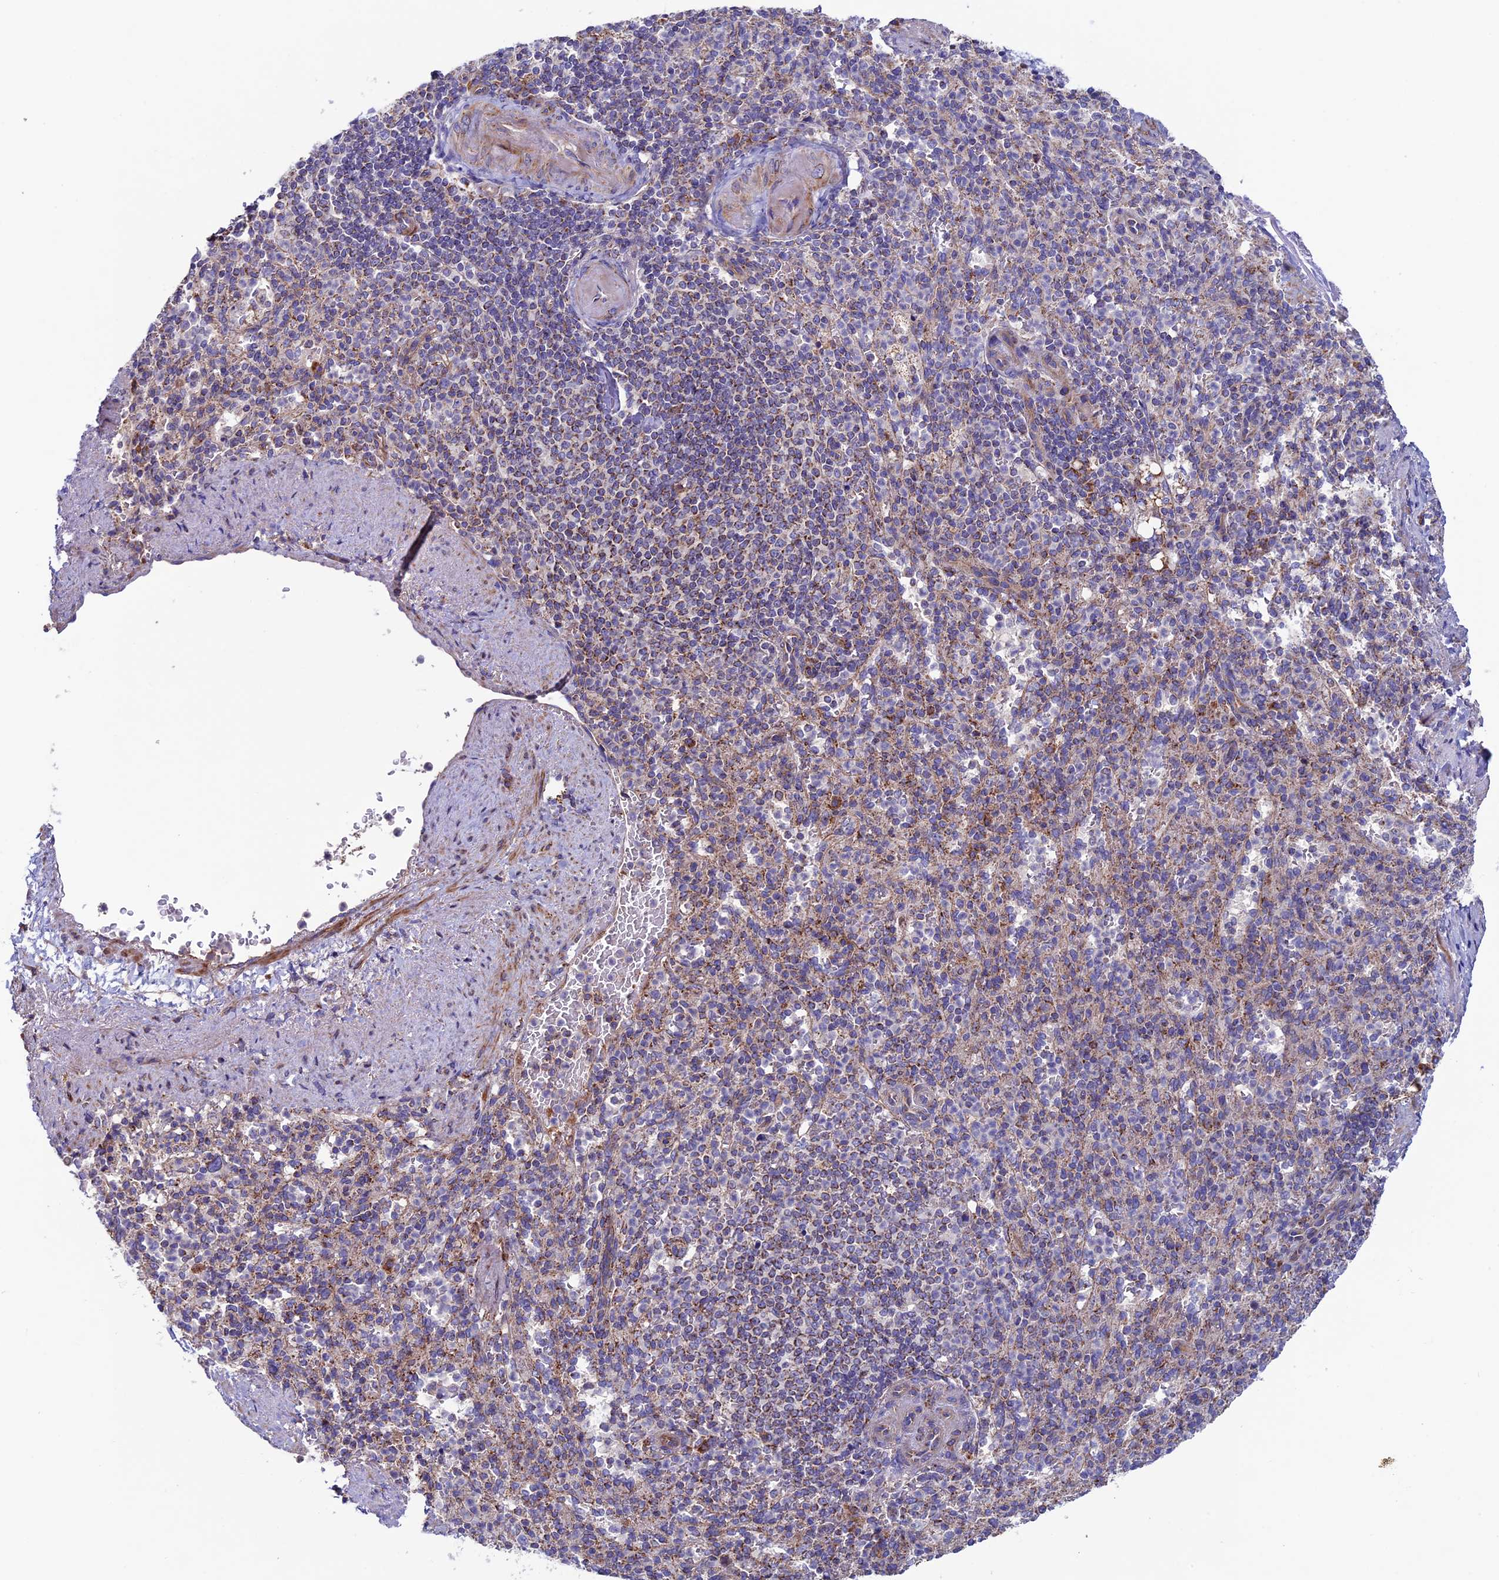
{"staining": {"intensity": "moderate", "quantity": "<25%", "location": "cytoplasmic/membranous"}, "tissue": "spleen", "cell_type": "Cells in red pulp", "image_type": "normal", "snomed": [{"axis": "morphology", "description": "Normal tissue, NOS"}, {"axis": "topography", "description": "Spleen"}], "caption": "Spleen stained with immunohistochemistry reveals moderate cytoplasmic/membranous staining in approximately <25% of cells in red pulp. The staining was performed using DAB to visualize the protein expression in brown, while the nuclei were stained in blue with hematoxylin (Magnification: 20x).", "gene": "SLC15A5", "patient": {"sex": "female", "age": 74}}